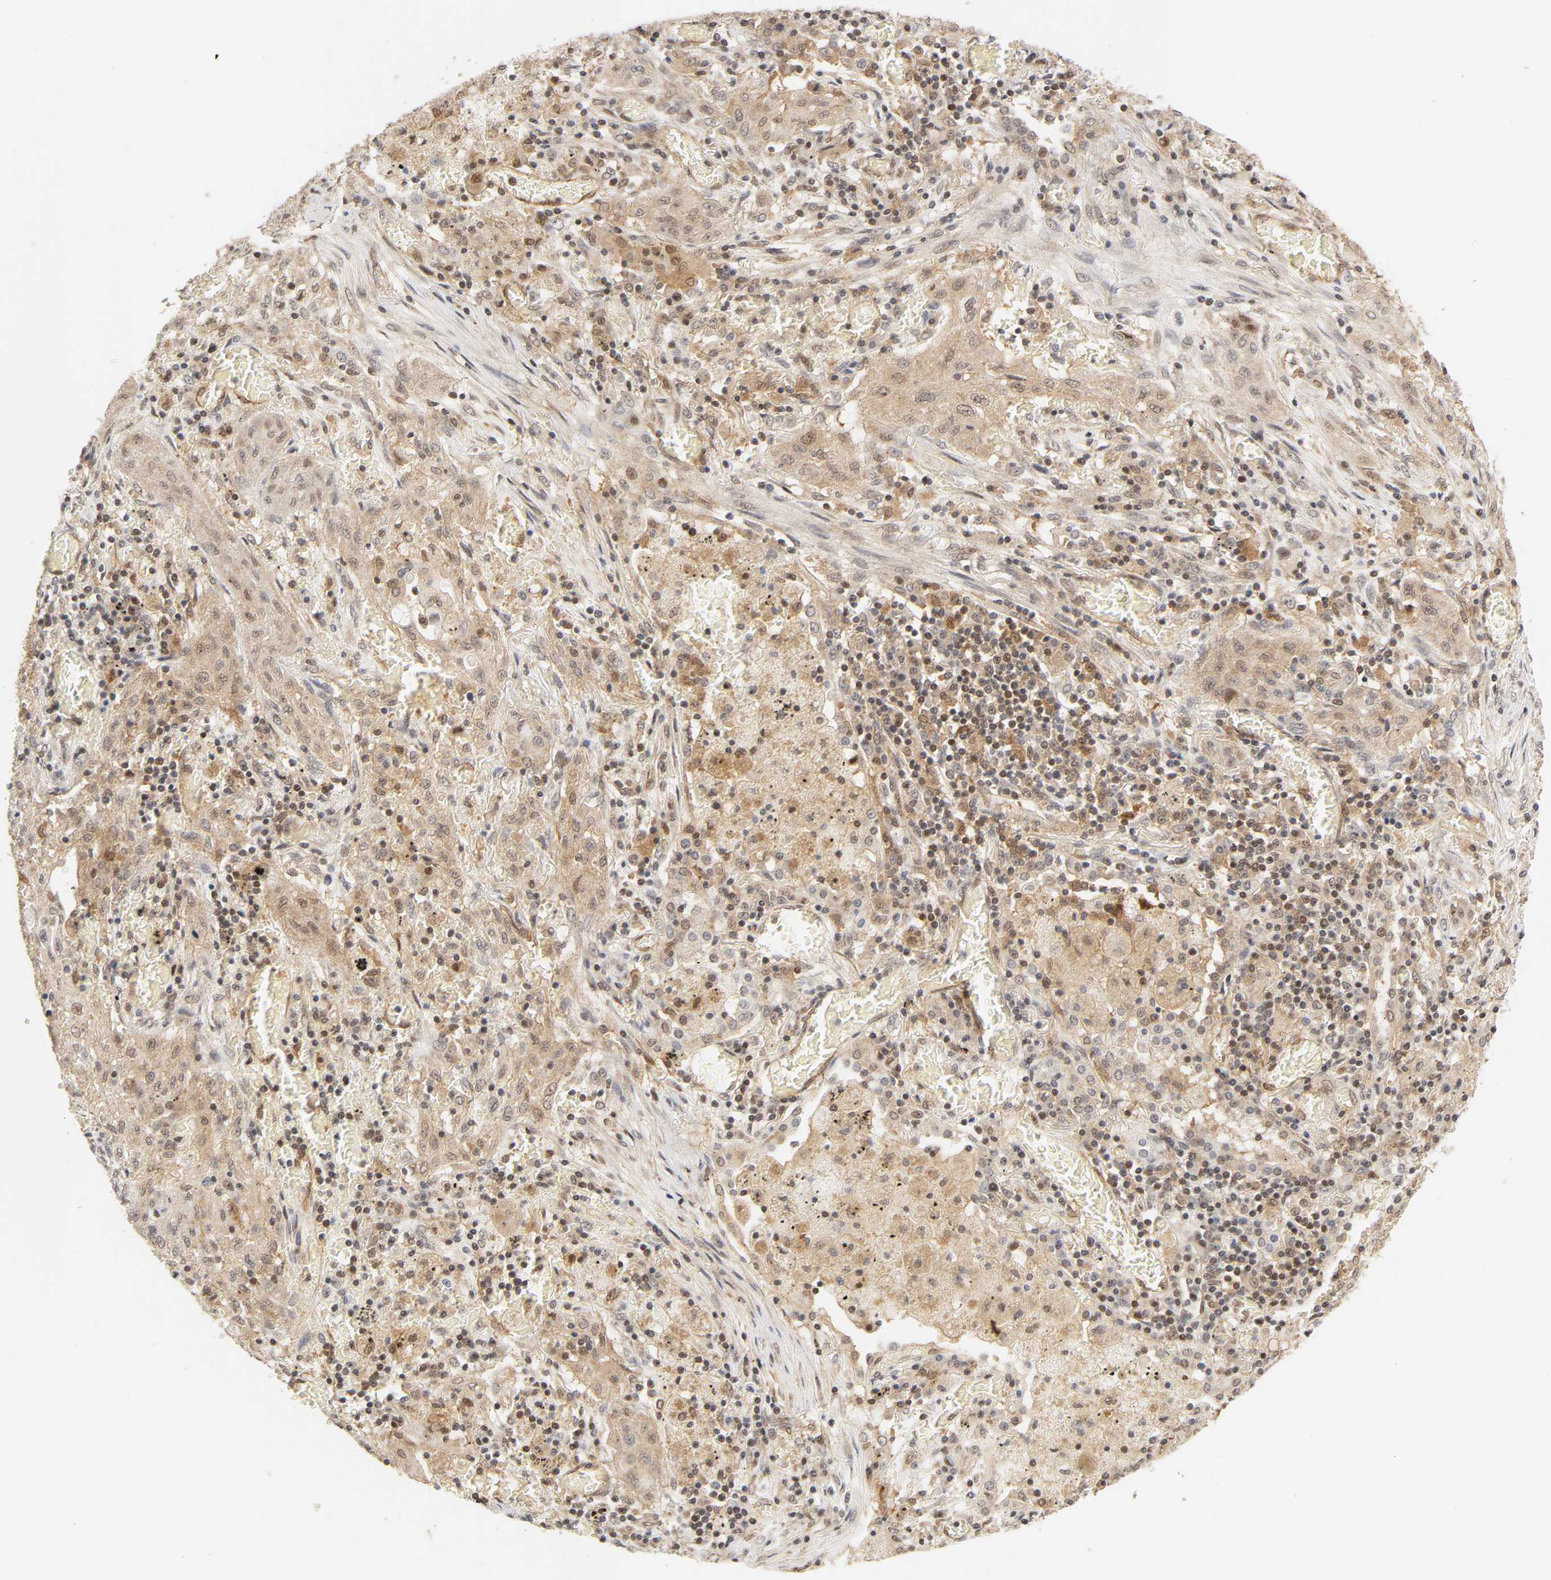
{"staining": {"intensity": "weak", "quantity": ">75%", "location": "cytoplasmic/membranous,nuclear"}, "tissue": "lung cancer", "cell_type": "Tumor cells", "image_type": "cancer", "snomed": [{"axis": "morphology", "description": "Squamous cell carcinoma, NOS"}, {"axis": "topography", "description": "Lung"}], "caption": "Immunohistochemistry (IHC) image of neoplastic tissue: squamous cell carcinoma (lung) stained using immunohistochemistry shows low levels of weak protein expression localized specifically in the cytoplasmic/membranous and nuclear of tumor cells, appearing as a cytoplasmic/membranous and nuclear brown color.", "gene": "CDC37", "patient": {"sex": "female", "age": 47}}